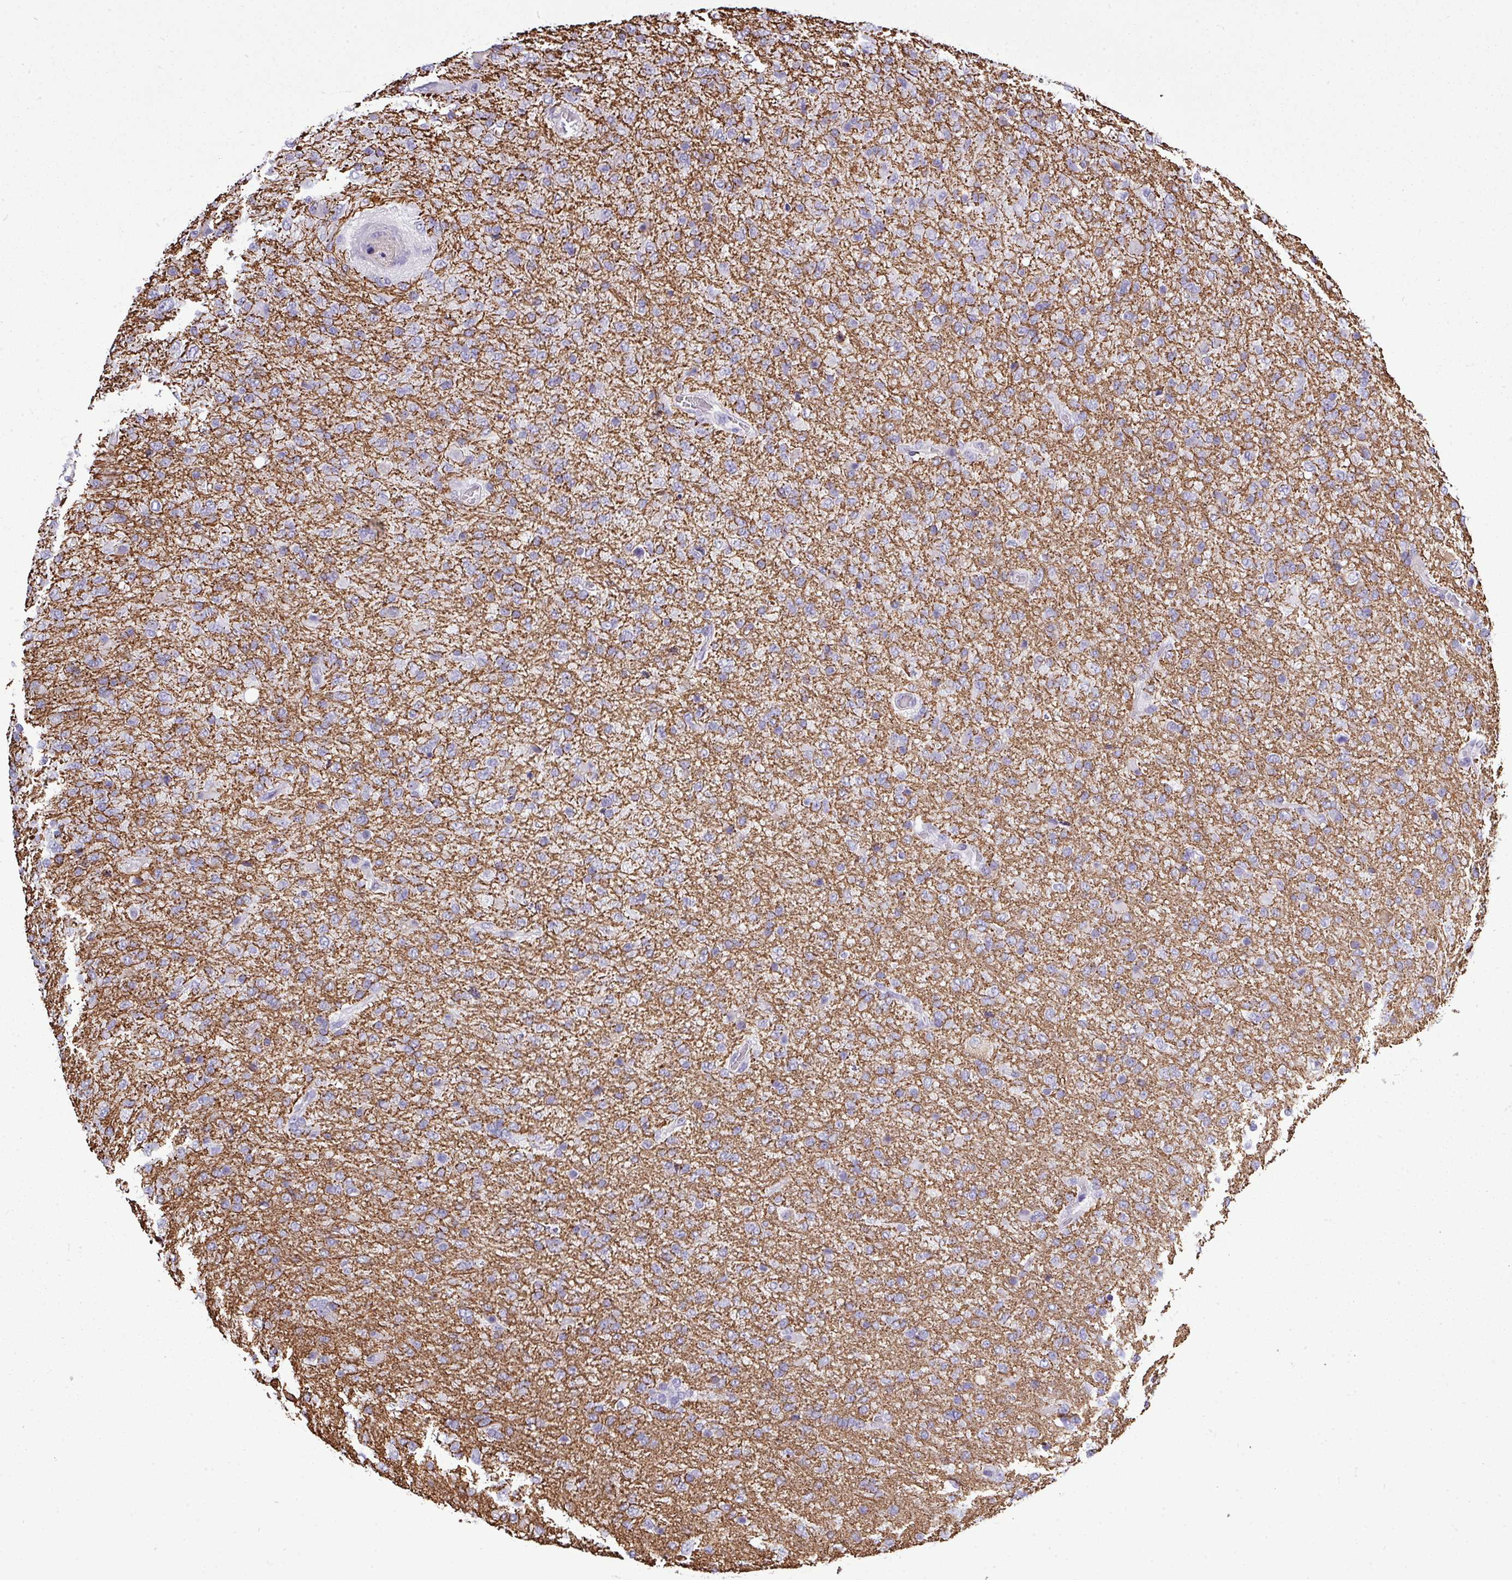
{"staining": {"intensity": "negative", "quantity": "none", "location": "none"}, "tissue": "glioma", "cell_type": "Tumor cells", "image_type": "cancer", "snomed": [{"axis": "morphology", "description": "Glioma, malignant, High grade"}, {"axis": "topography", "description": "Brain"}], "caption": "Tumor cells show no significant positivity in high-grade glioma (malignant).", "gene": "DNAAF9", "patient": {"sex": "female", "age": 74}}